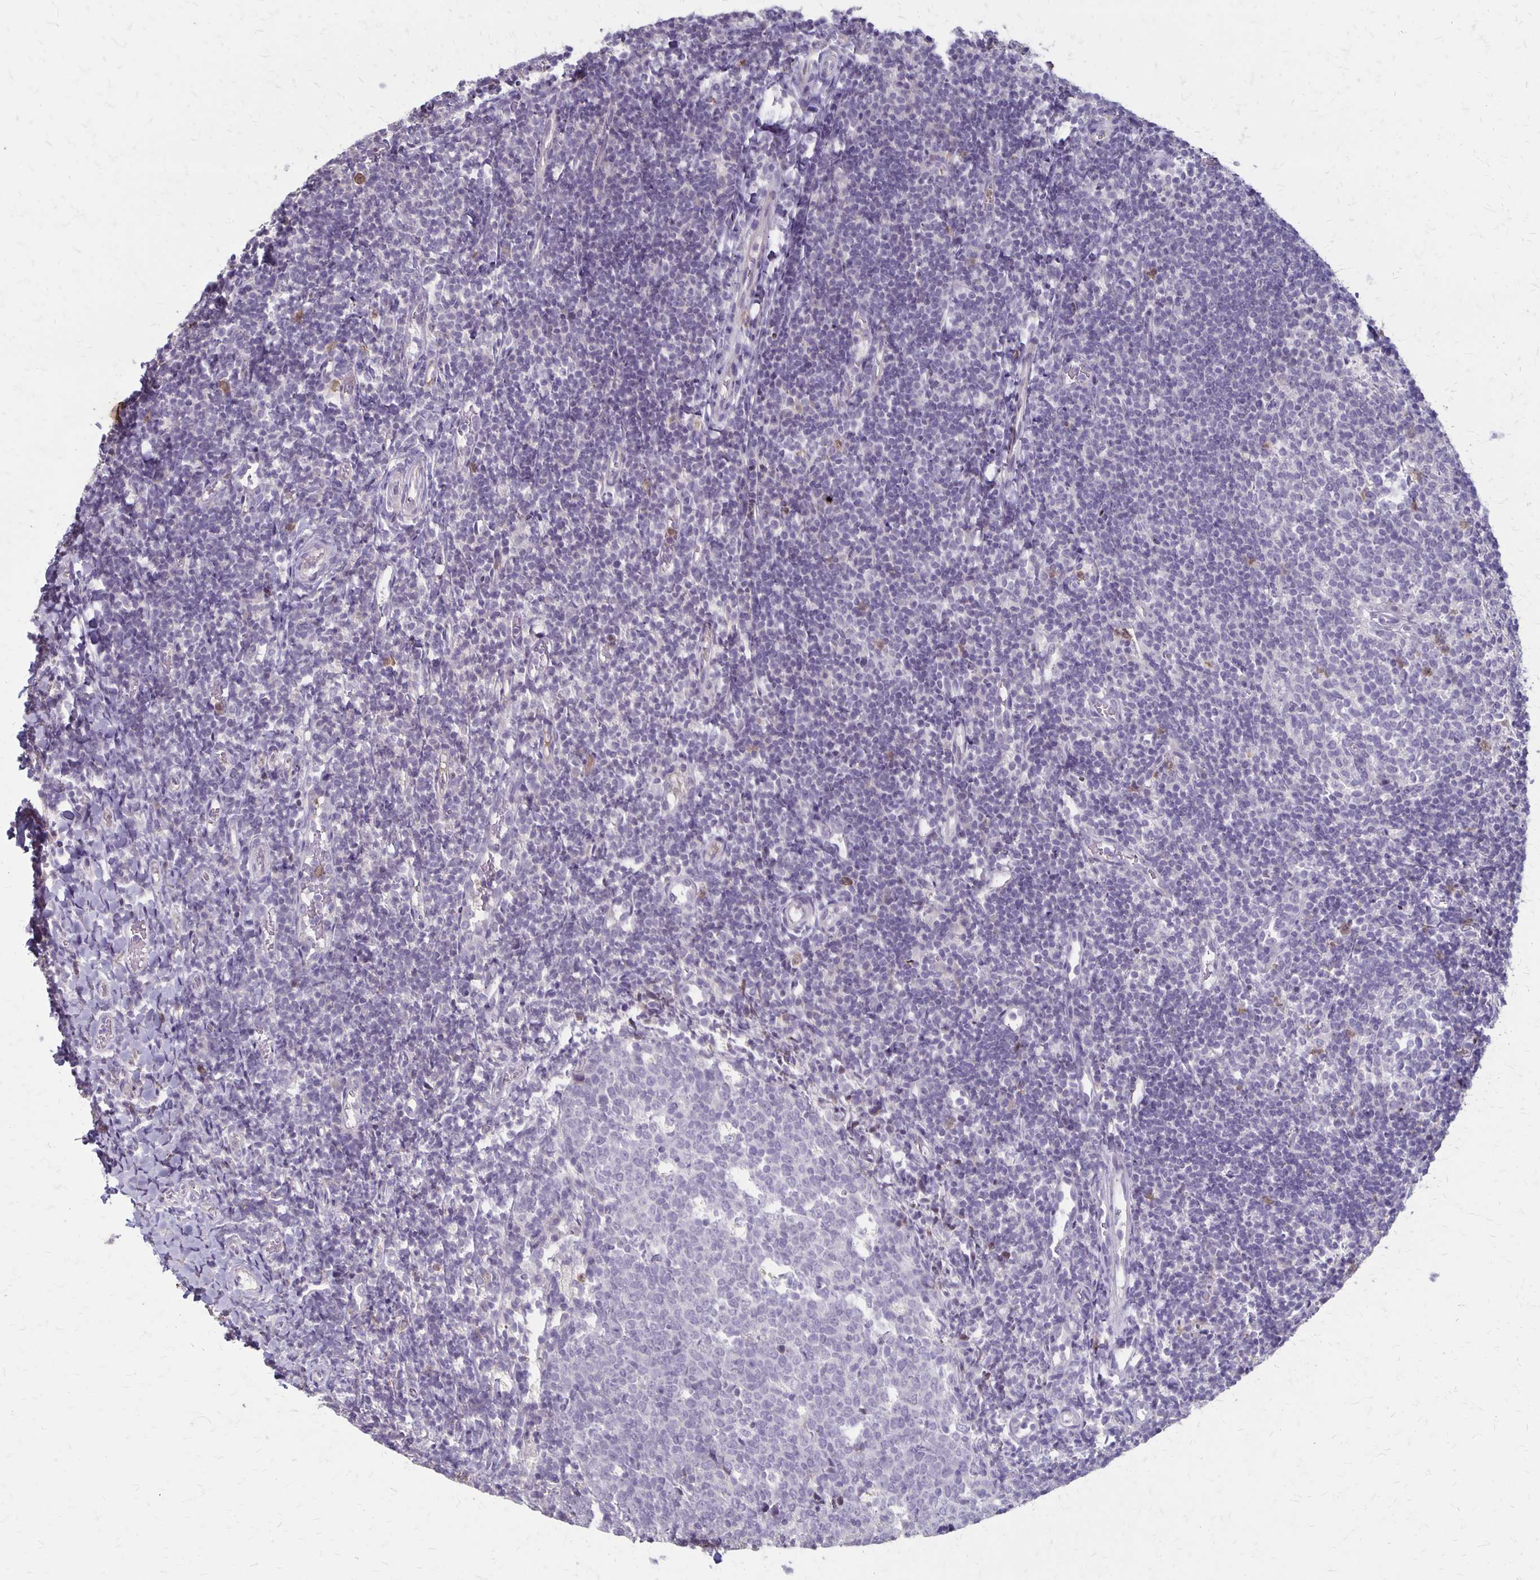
{"staining": {"intensity": "negative", "quantity": "none", "location": "none"}, "tissue": "tonsil", "cell_type": "Germinal center cells", "image_type": "normal", "snomed": [{"axis": "morphology", "description": "Normal tissue, NOS"}, {"axis": "topography", "description": "Tonsil"}], "caption": "High magnification brightfield microscopy of normal tonsil stained with DAB (3,3'-diaminobenzidine) (brown) and counterstained with hematoxylin (blue): germinal center cells show no significant staining. (DAB (3,3'-diaminobenzidine) immunohistochemistry (IHC) with hematoxylin counter stain).", "gene": "SEPTIN5", "patient": {"sex": "female", "age": 10}}